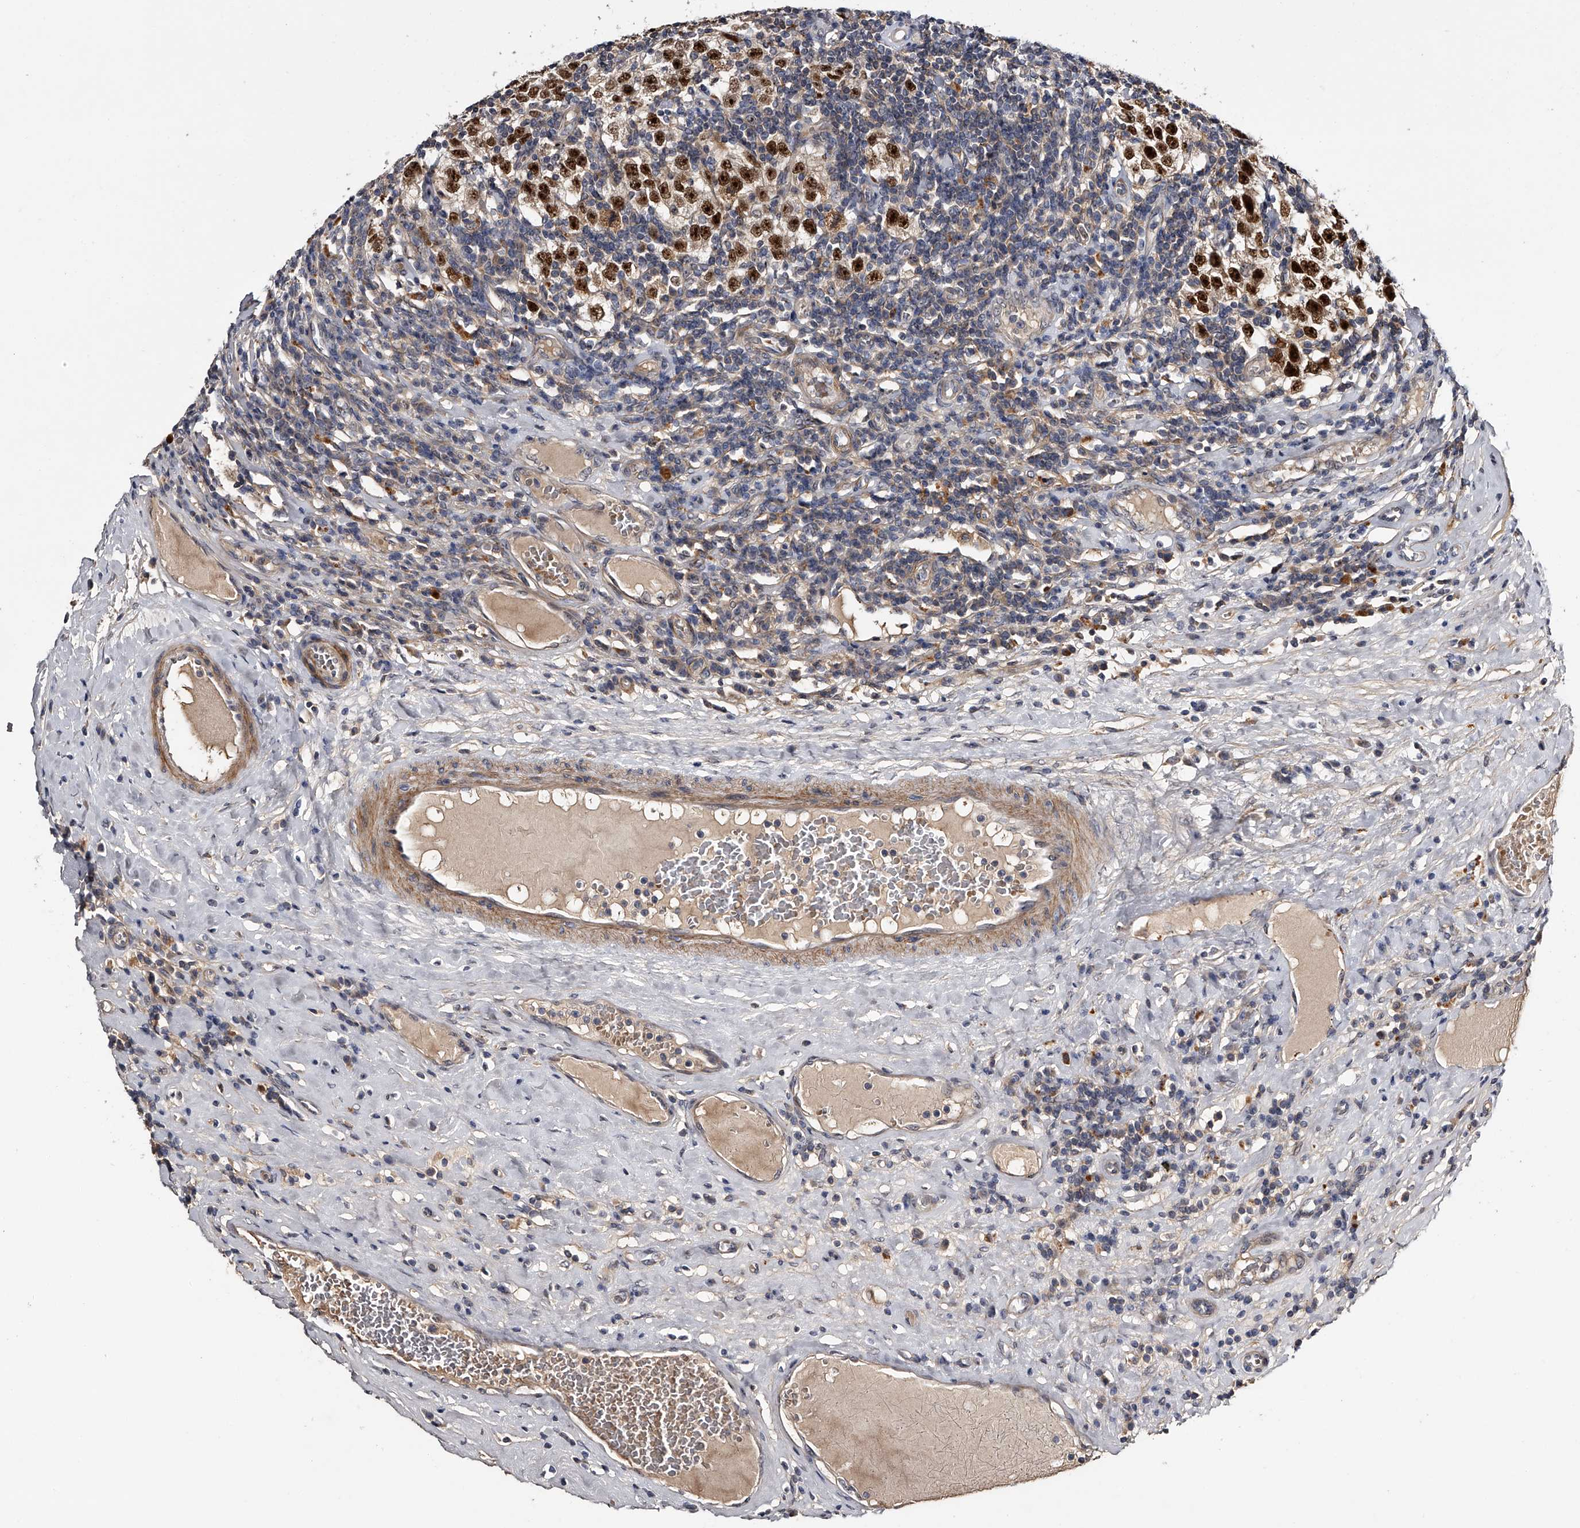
{"staining": {"intensity": "strong", "quantity": ">75%", "location": "nuclear"}, "tissue": "testis cancer", "cell_type": "Tumor cells", "image_type": "cancer", "snomed": [{"axis": "morphology", "description": "Seminoma, NOS"}, {"axis": "topography", "description": "Testis"}], "caption": "Strong nuclear staining is identified in about >75% of tumor cells in testis cancer.", "gene": "MDN1", "patient": {"sex": "male", "age": 41}}